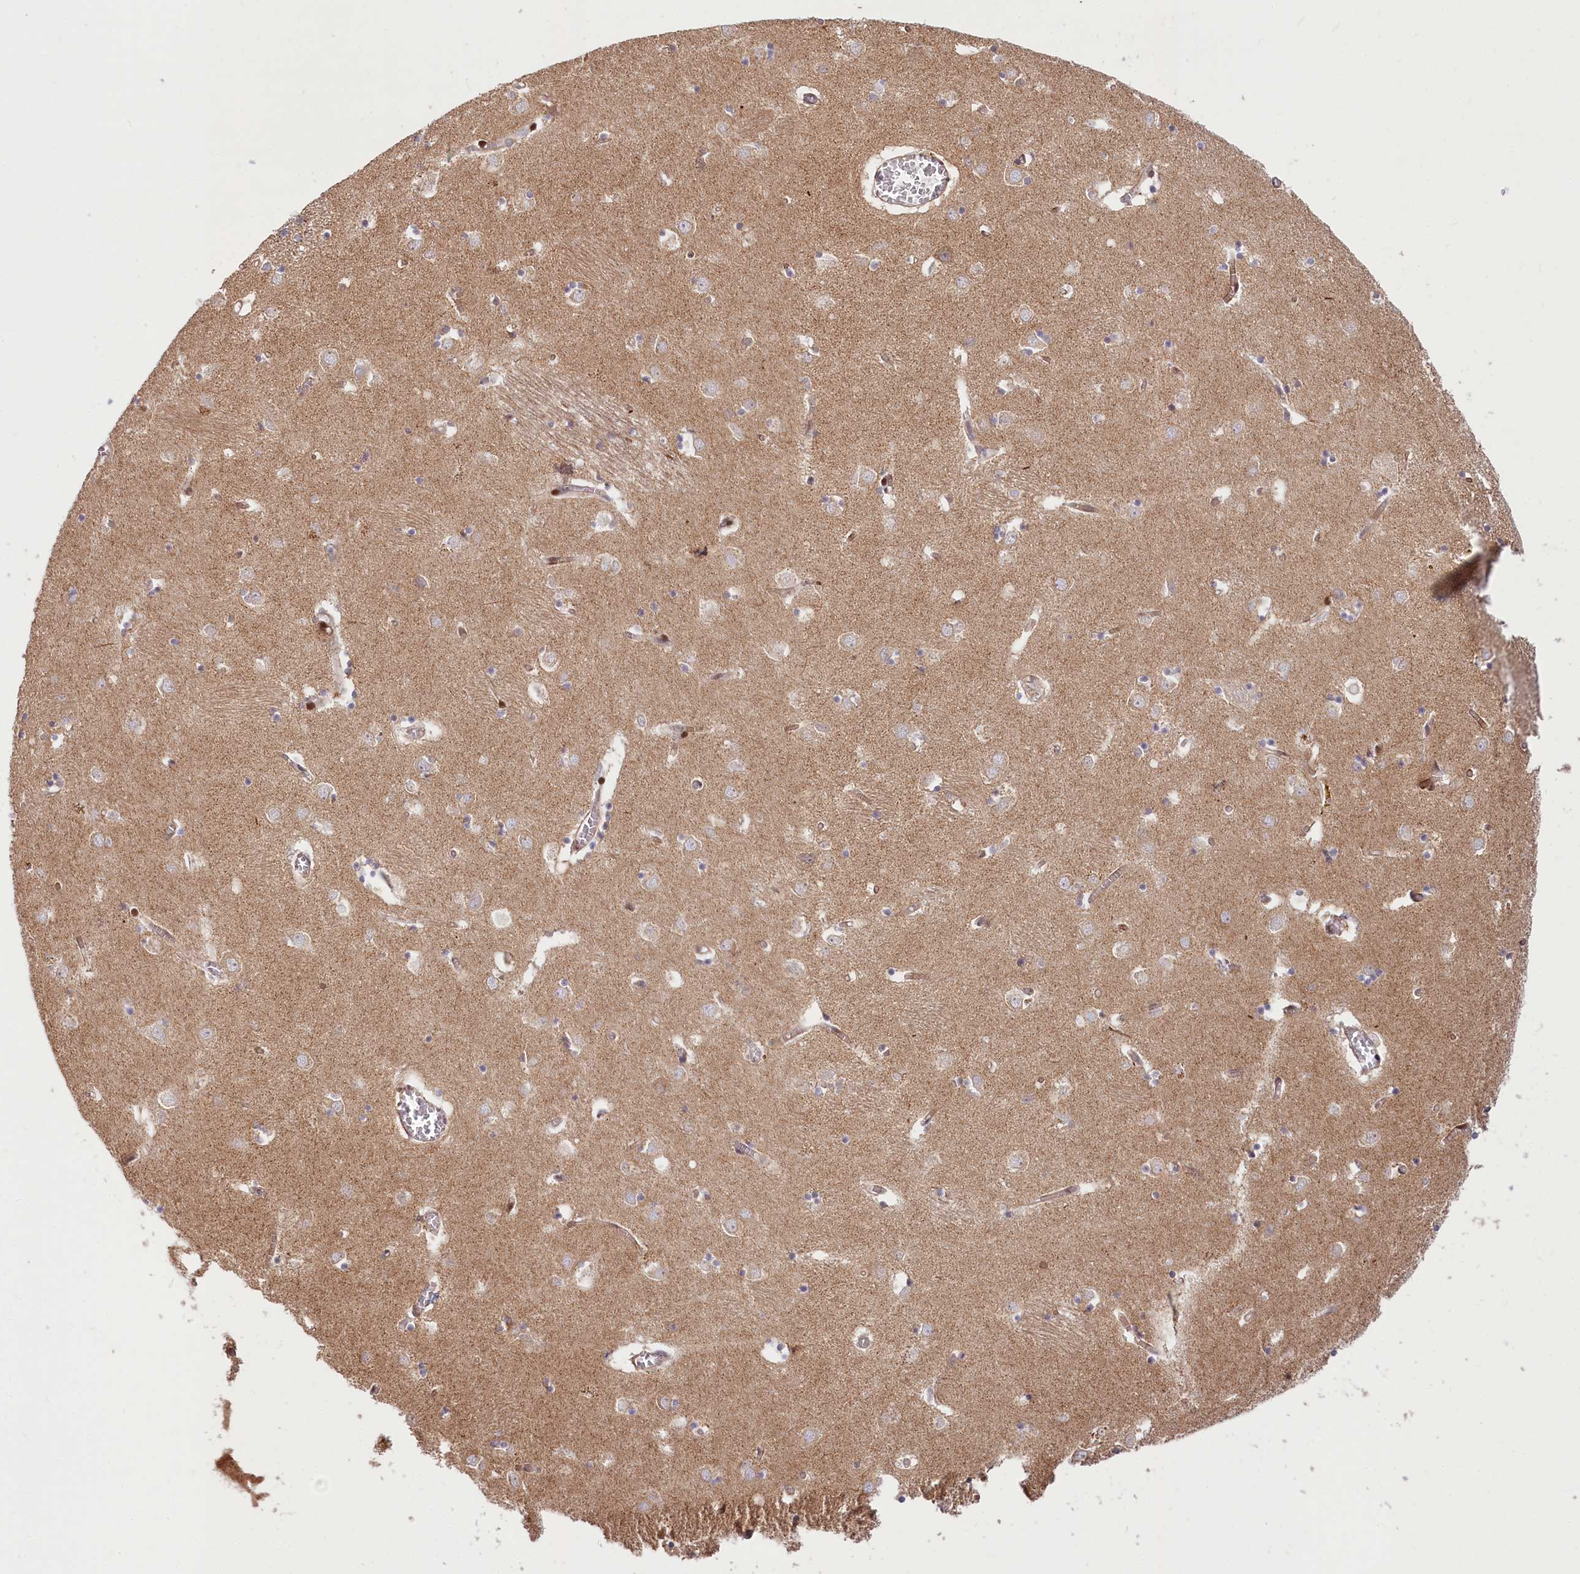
{"staining": {"intensity": "moderate", "quantity": "<25%", "location": "nuclear"}, "tissue": "caudate", "cell_type": "Glial cells", "image_type": "normal", "snomed": [{"axis": "morphology", "description": "Normal tissue, NOS"}, {"axis": "topography", "description": "Lateral ventricle wall"}], "caption": "The micrograph reveals immunohistochemical staining of unremarkable caudate. There is moderate nuclear positivity is identified in about <25% of glial cells.", "gene": "CEP70", "patient": {"sex": "male", "age": 70}}